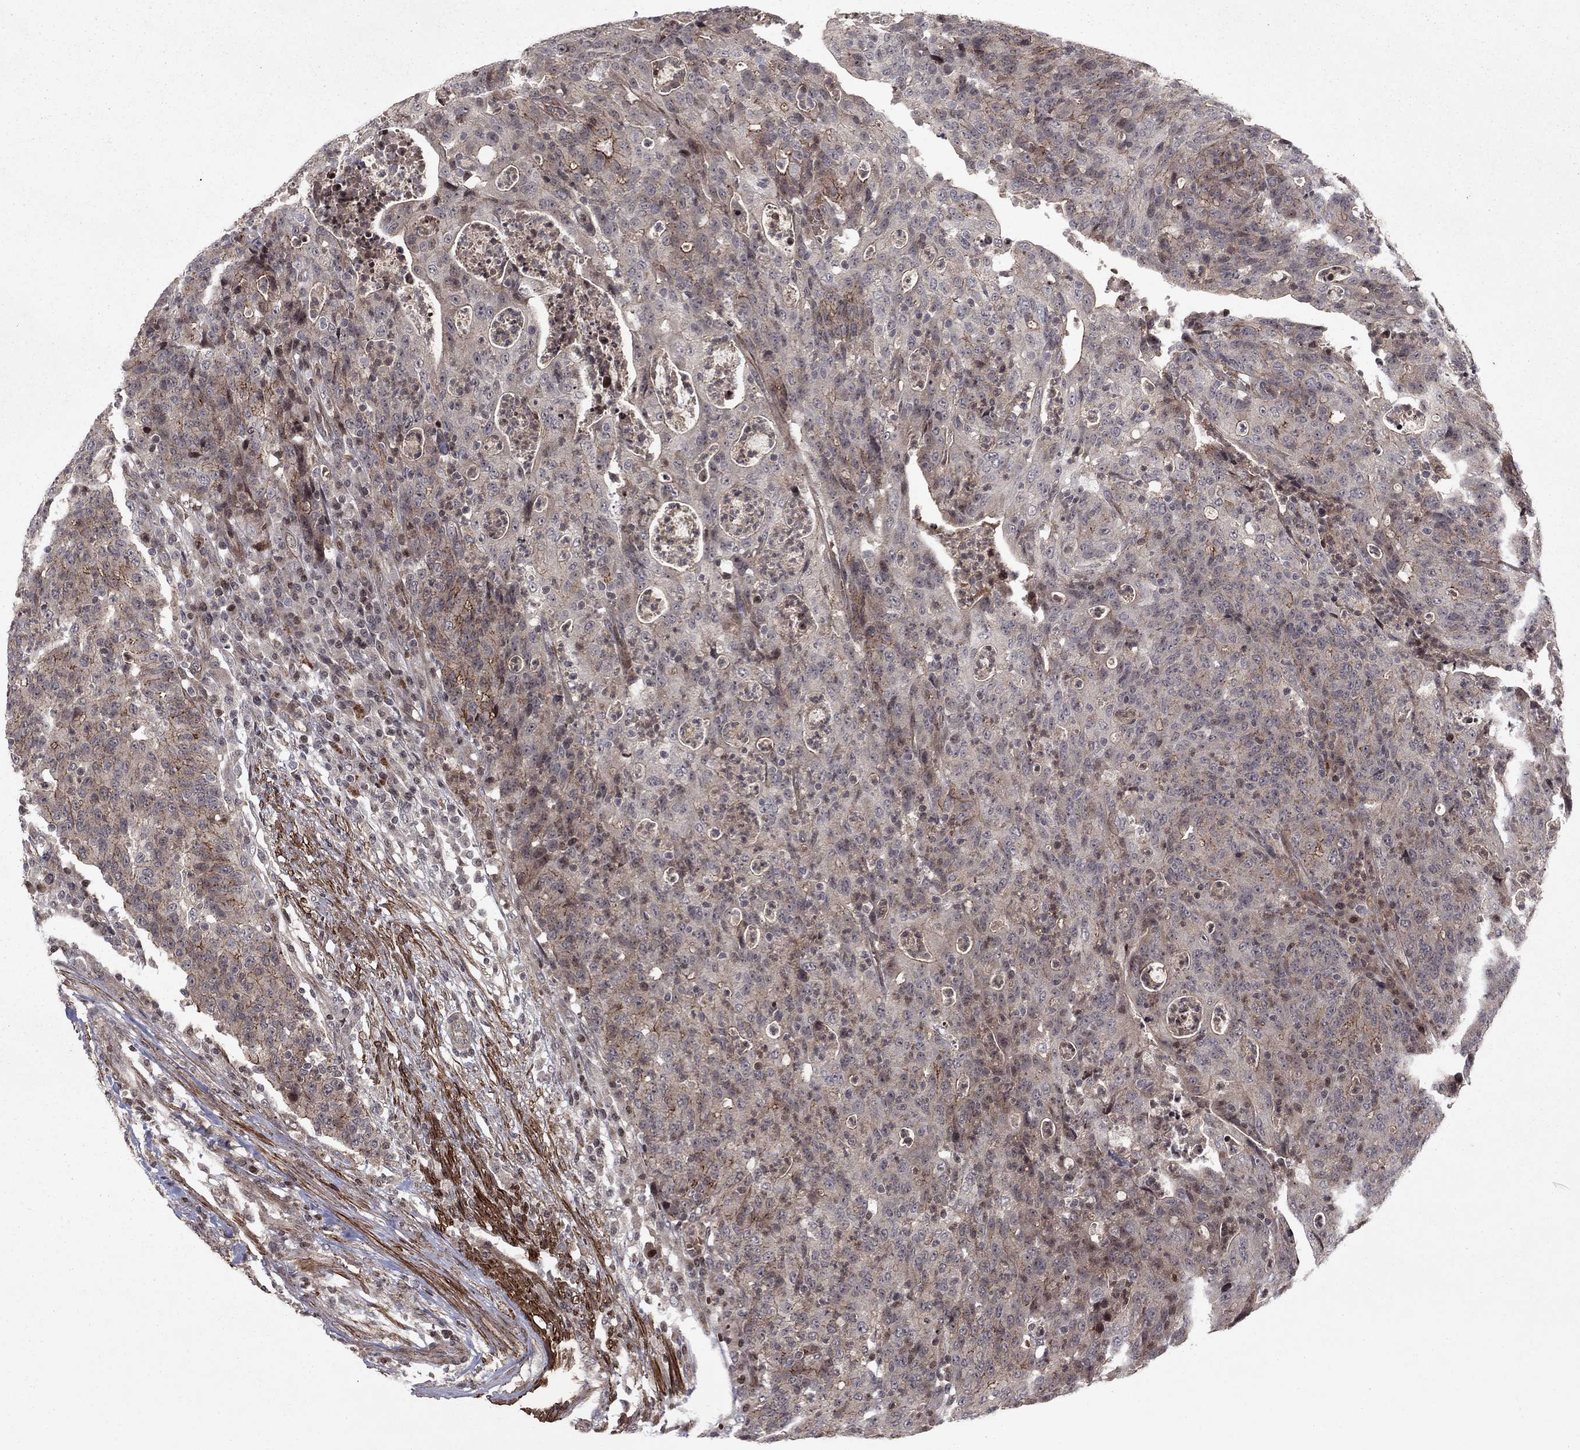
{"staining": {"intensity": "weak", "quantity": "<25%", "location": "cytoplasmic/membranous"}, "tissue": "colorectal cancer", "cell_type": "Tumor cells", "image_type": "cancer", "snomed": [{"axis": "morphology", "description": "Adenocarcinoma, NOS"}, {"axis": "topography", "description": "Colon"}], "caption": "Immunohistochemistry (IHC) of human colorectal adenocarcinoma exhibits no expression in tumor cells. (IHC, brightfield microscopy, high magnification).", "gene": "SORBS1", "patient": {"sex": "male", "age": 70}}